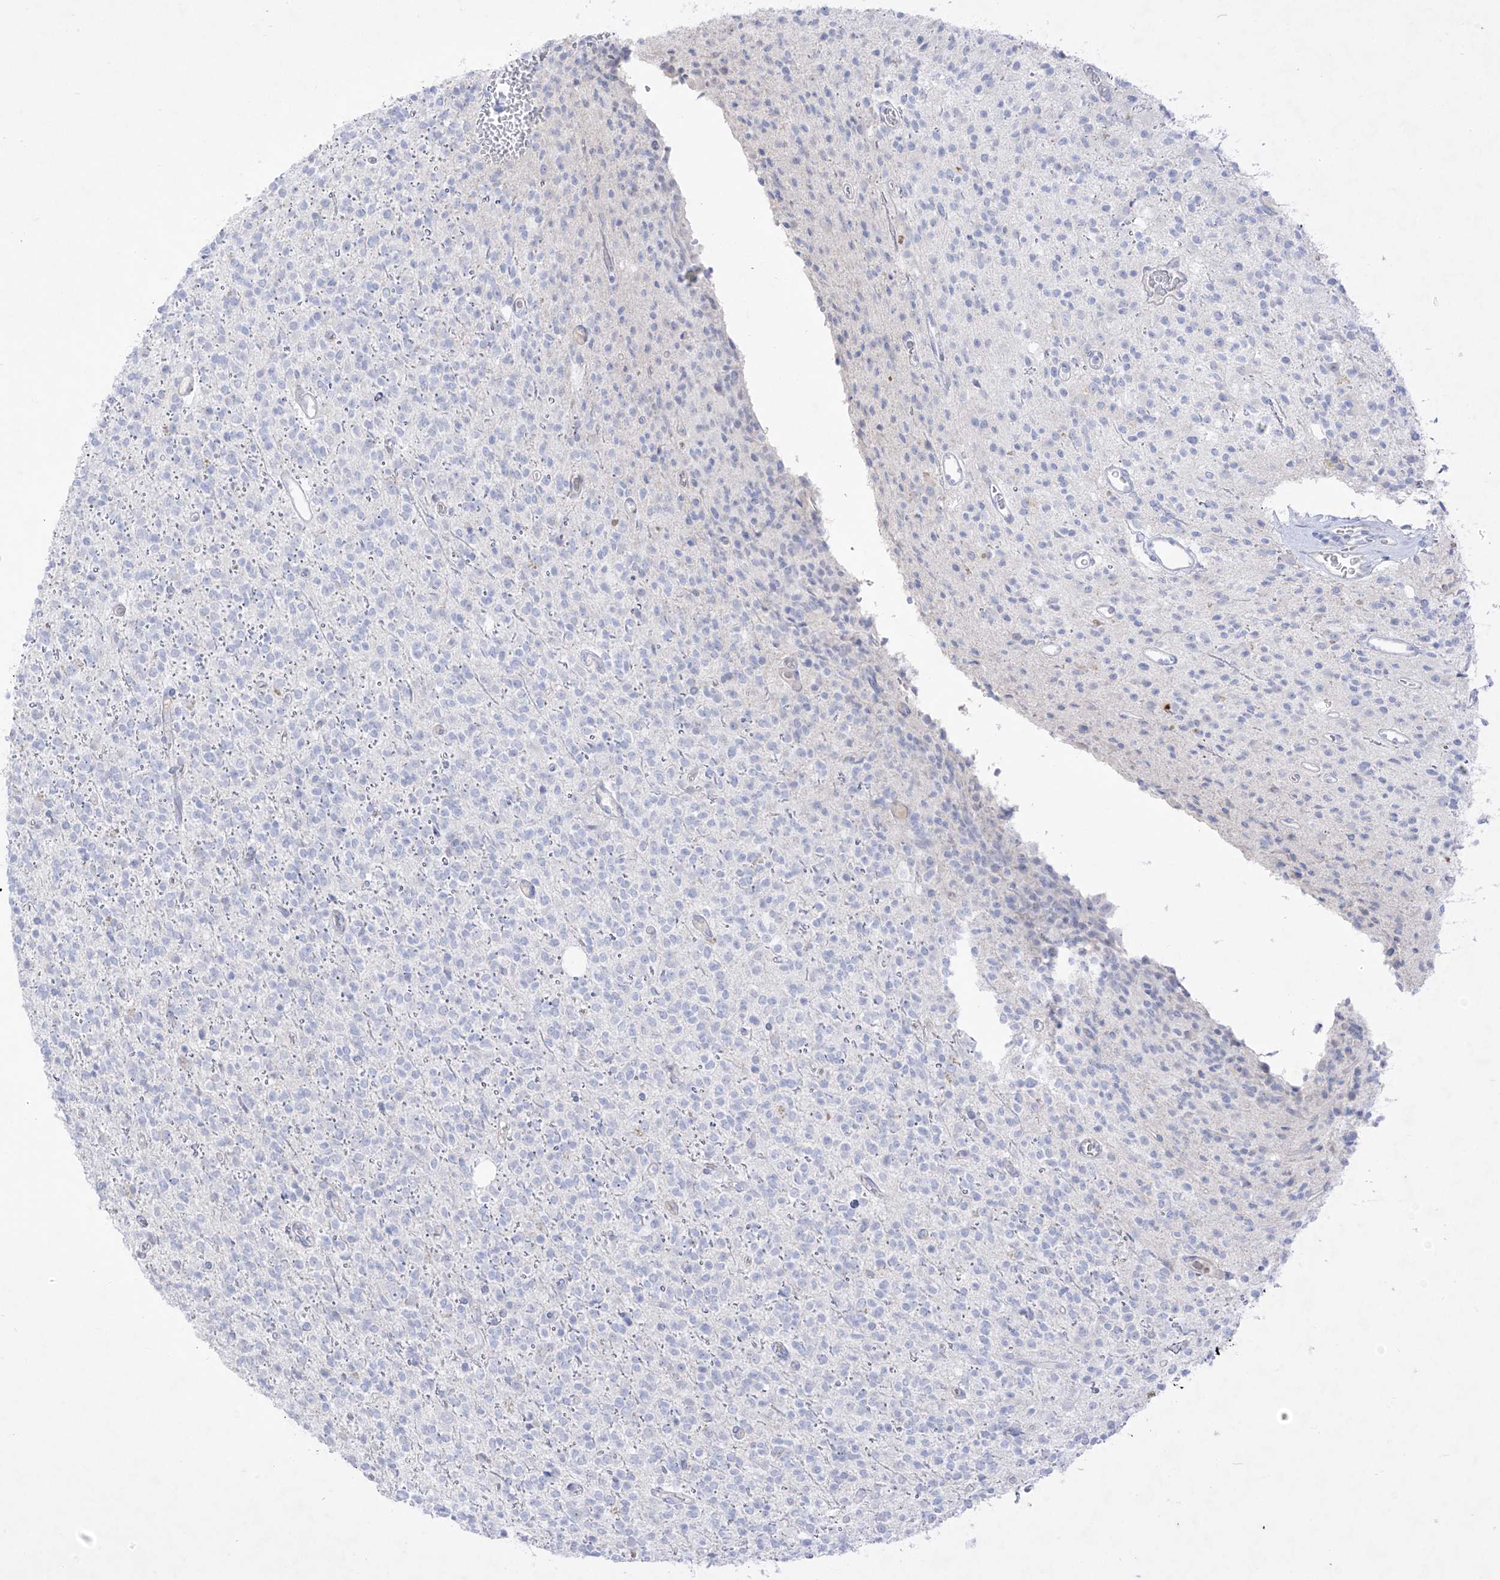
{"staining": {"intensity": "negative", "quantity": "none", "location": "none"}, "tissue": "glioma", "cell_type": "Tumor cells", "image_type": "cancer", "snomed": [{"axis": "morphology", "description": "Glioma, malignant, High grade"}, {"axis": "topography", "description": "Brain"}], "caption": "This is an IHC image of malignant high-grade glioma. There is no expression in tumor cells.", "gene": "TGM4", "patient": {"sex": "male", "age": 34}}